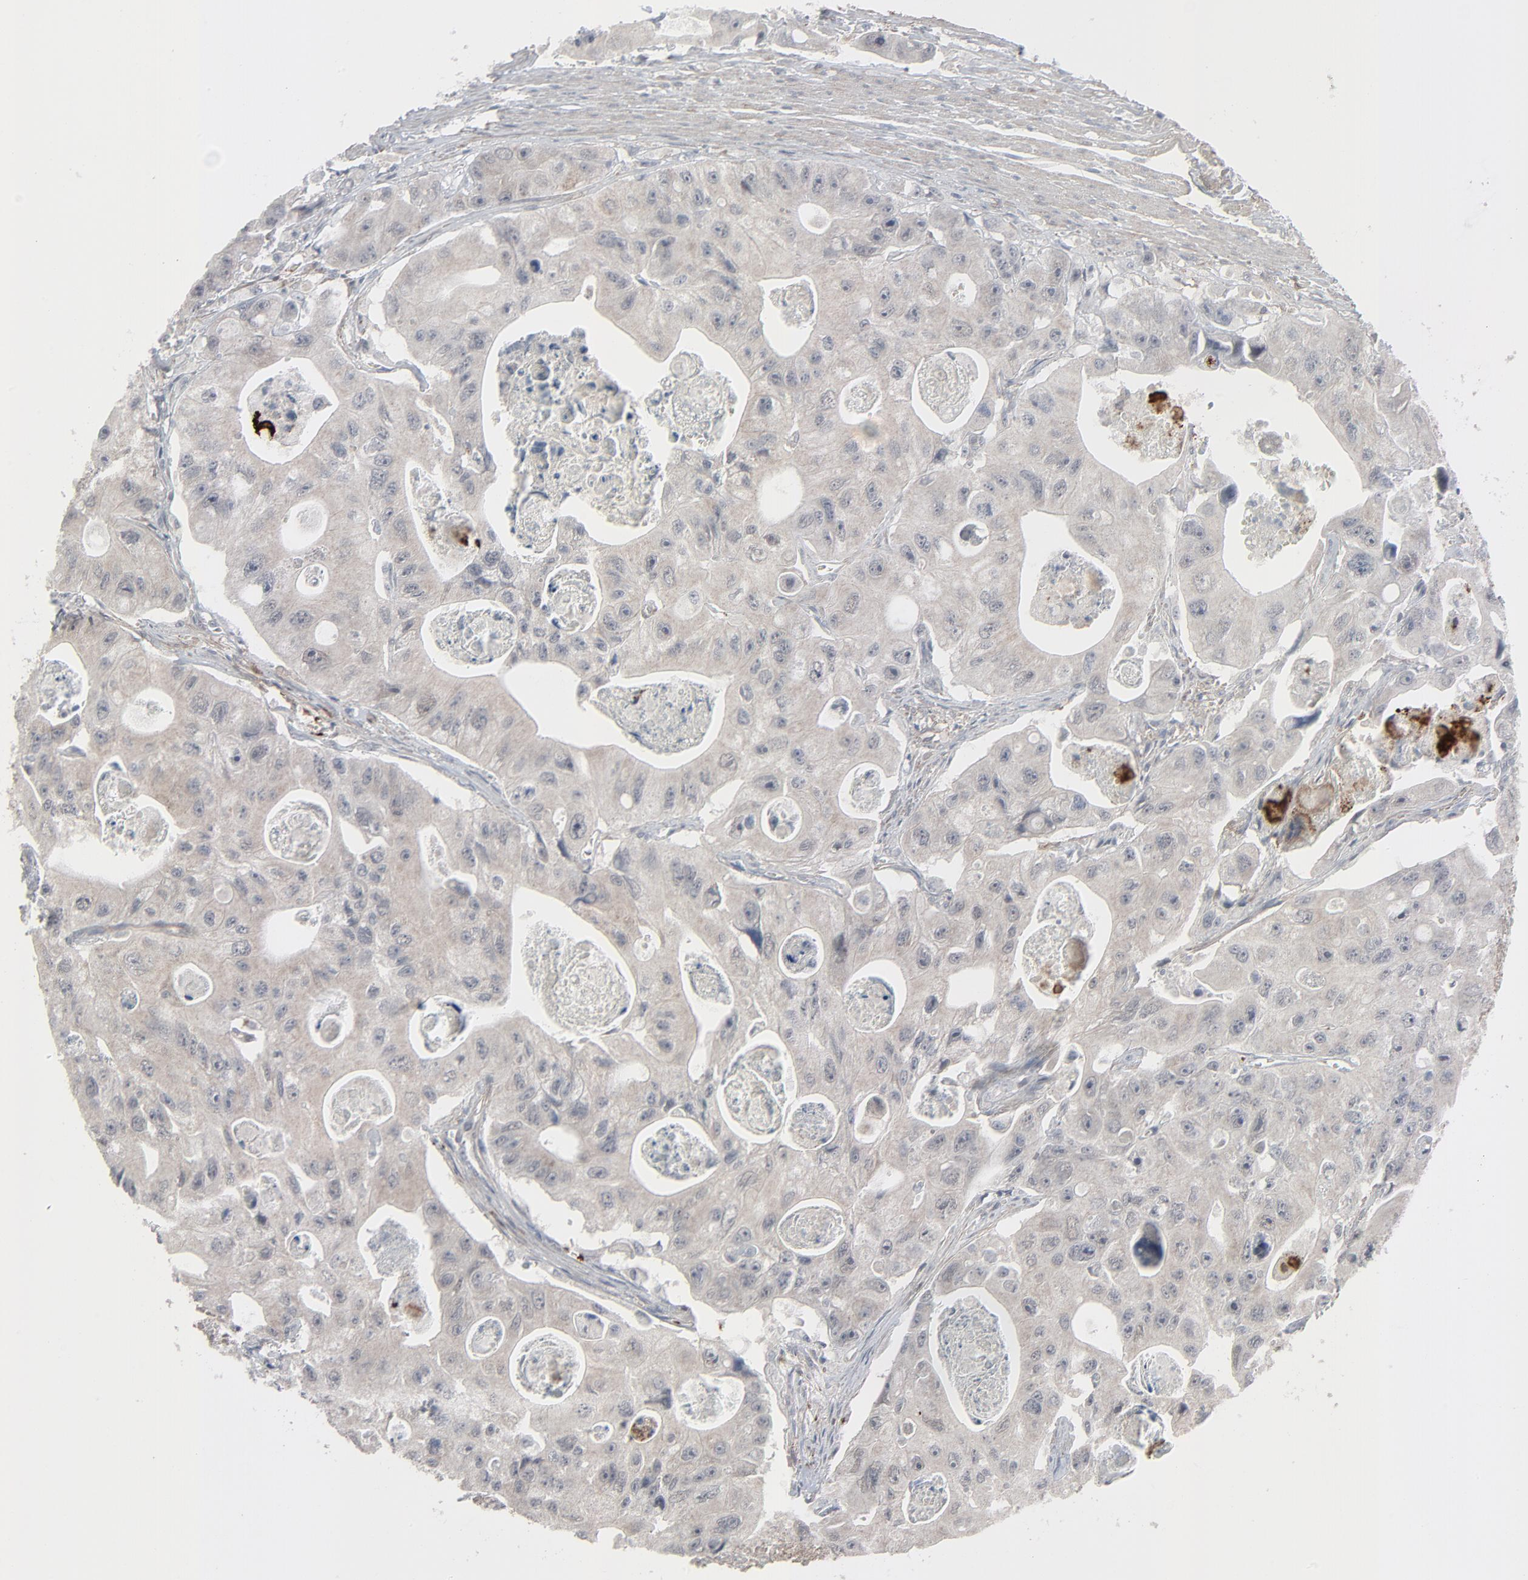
{"staining": {"intensity": "weak", "quantity": ">75%", "location": "cytoplasmic/membranous"}, "tissue": "colorectal cancer", "cell_type": "Tumor cells", "image_type": "cancer", "snomed": [{"axis": "morphology", "description": "Adenocarcinoma, NOS"}, {"axis": "topography", "description": "Colon"}], "caption": "Tumor cells exhibit weak cytoplasmic/membranous staining in about >75% of cells in colorectal cancer (adenocarcinoma).", "gene": "NEUROD1", "patient": {"sex": "female", "age": 46}}